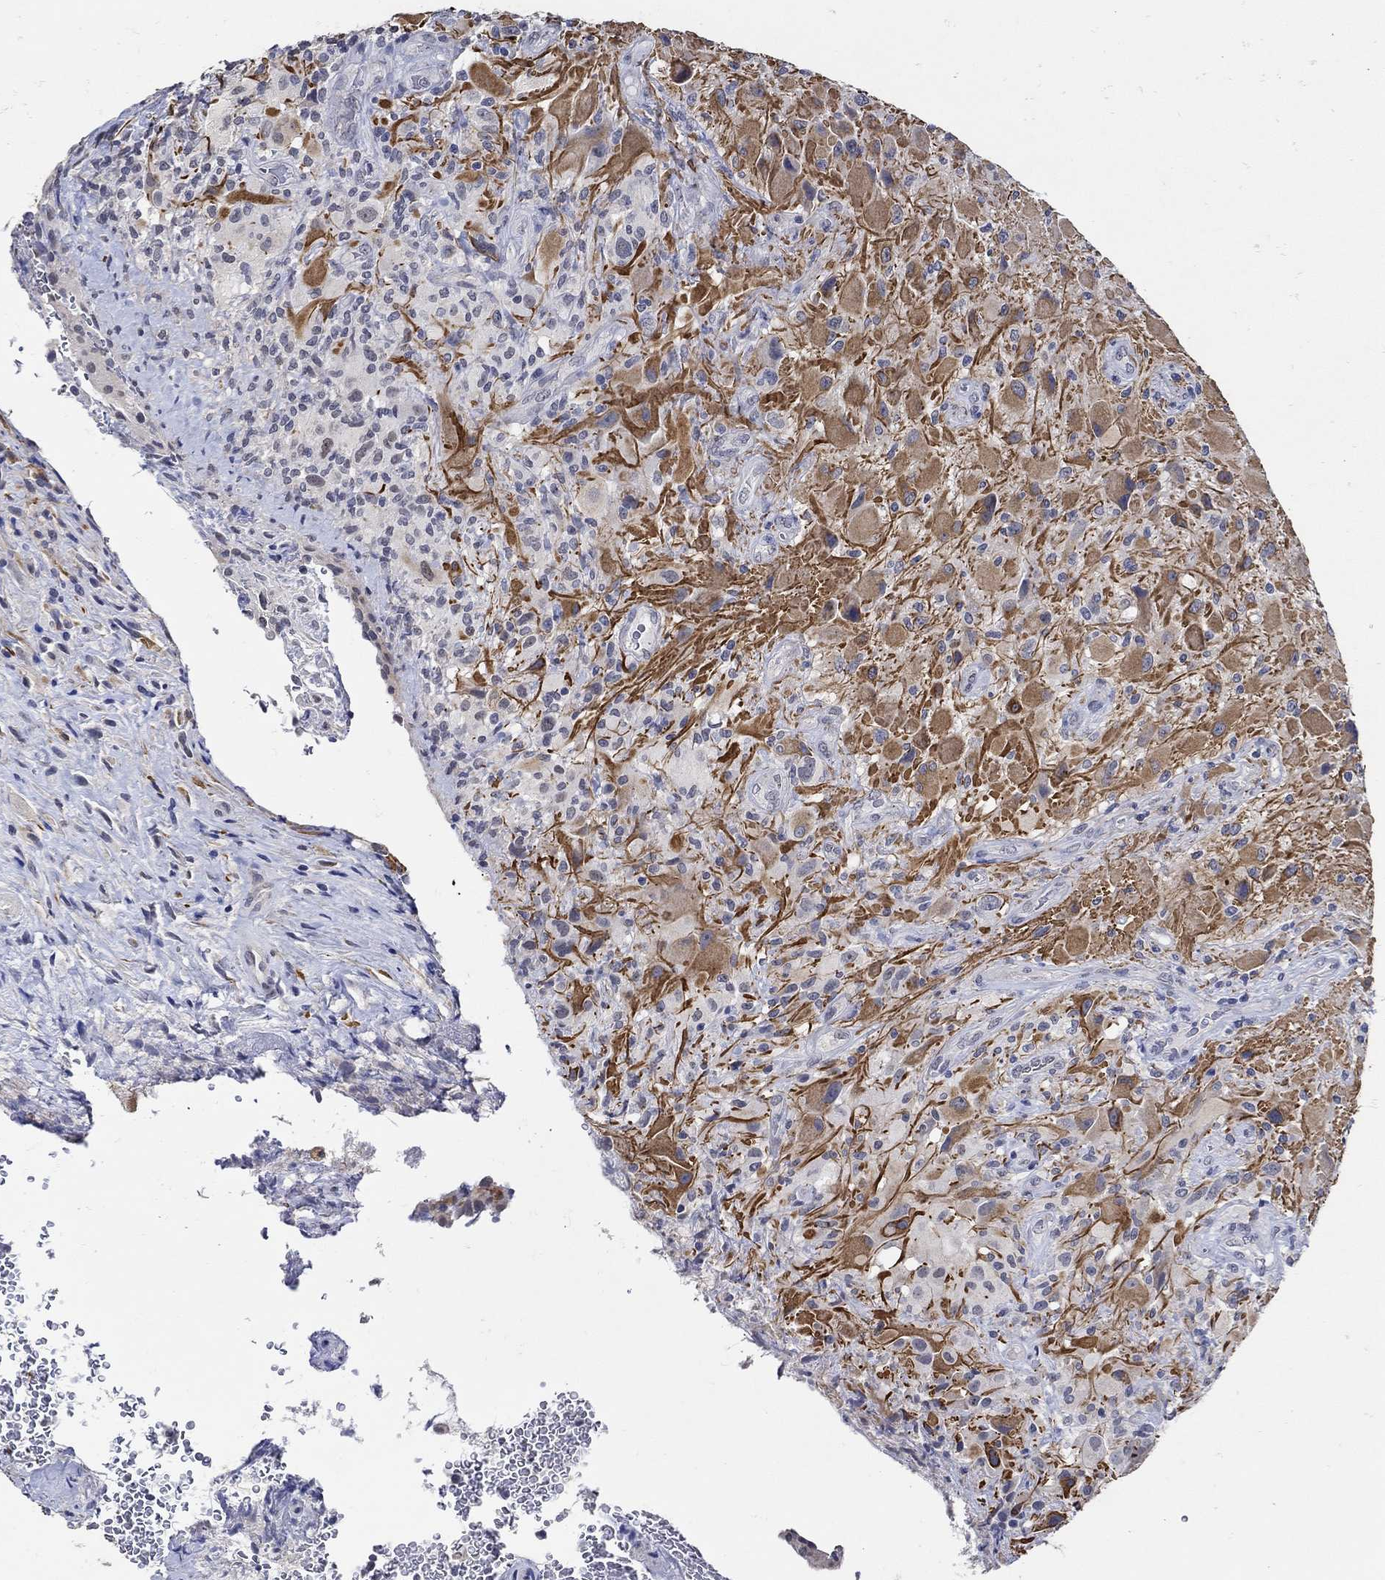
{"staining": {"intensity": "moderate", "quantity": "25%-75%", "location": "cytoplasmic/membranous"}, "tissue": "glioma", "cell_type": "Tumor cells", "image_type": "cancer", "snomed": [{"axis": "morphology", "description": "Glioma, malignant, High grade"}, {"axis": "topography", "description": "Cerebral cortex"}], "caption": "Immunohistochemical staining of human glioma shows medium levels of moderate cytoplasmic/membranous protein expression in approximately 25%-75% of tumor cells.", "gene": "KCNN3", "patient": {"sex": "male", "age": 35}}